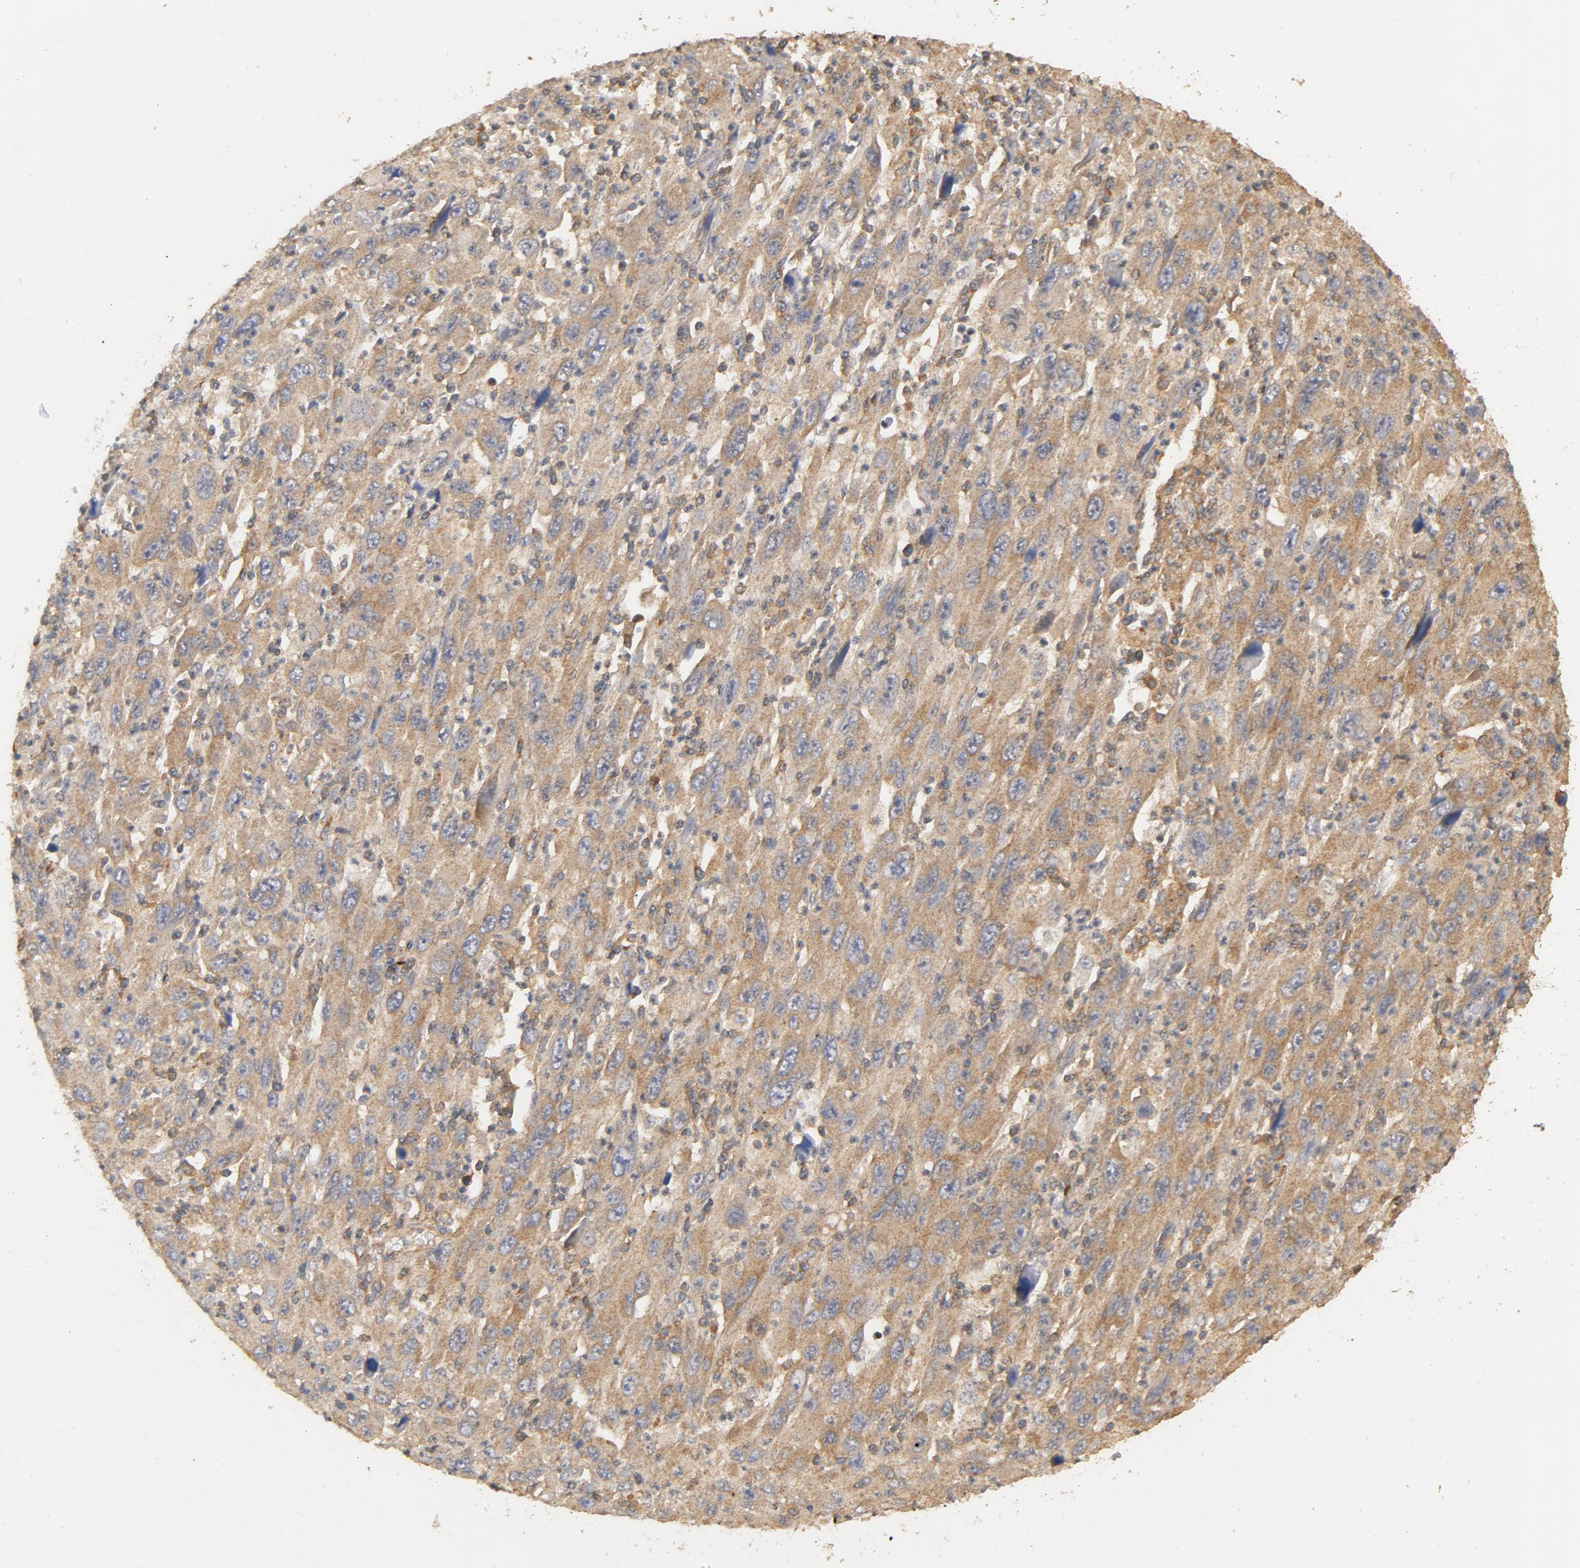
{"staining": {"intensity": "moderate", "quantity": ">75%", "location": "cytoplasmic/membranous"}, "tissue": "melanoma", "cell_type": "Tumor cells", "image_type": "cancer", "snomed": [{"axis": "morphology", "description": "Malignant melanoma, NOS"}, {"axis": "topography", "description": "Skin"}], "caption": "This is a photomicrograph of immunohistochemistry (IHC) staining of malignant melanoma, which shows moderate expression in the cytoplasmic/membranous of tumor cells.", "gene": "DDX6", "patient": {"sex": "female", "age": 73}}